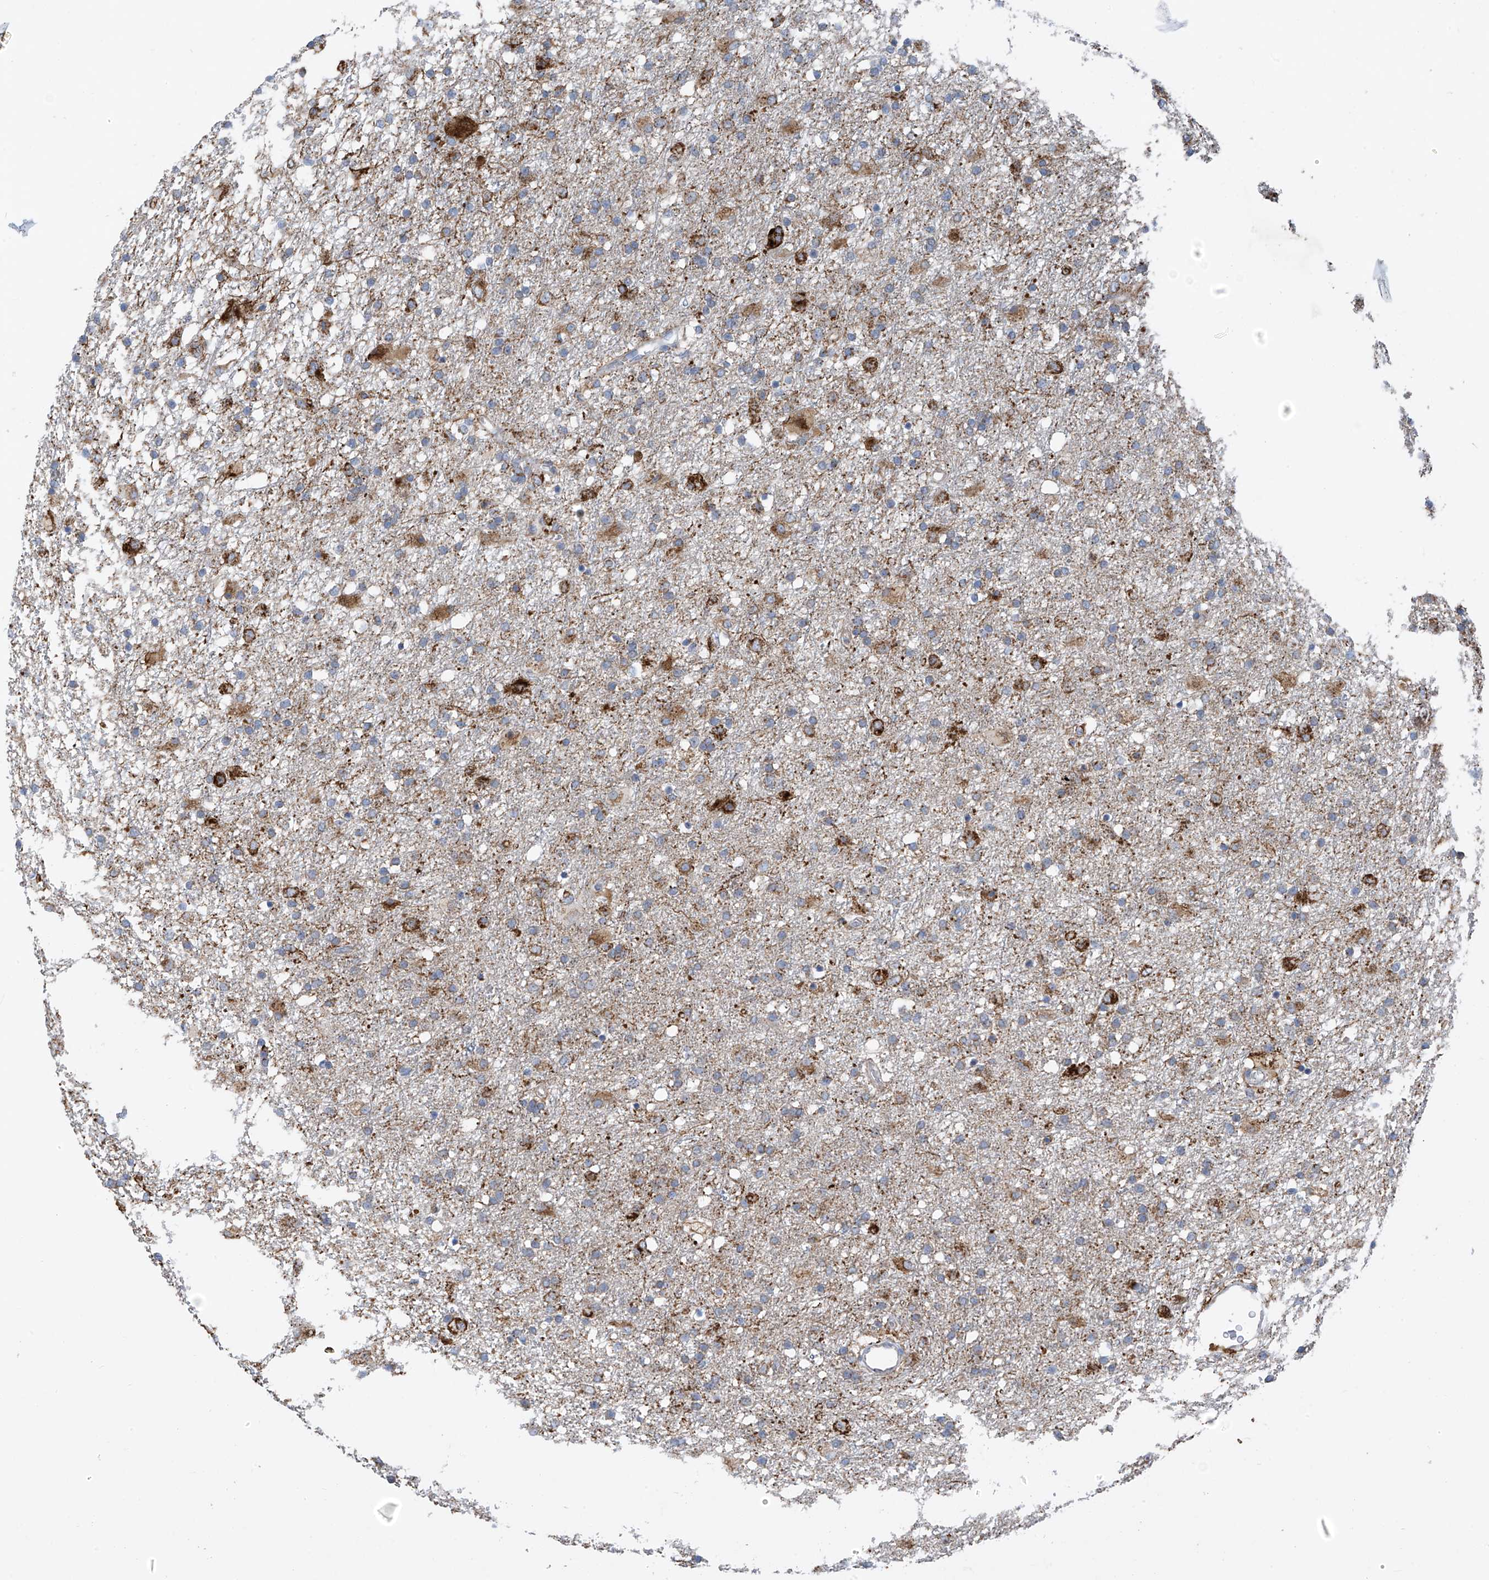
{"staining": {"intensity": "weak", "quantity": "25%-75%", "location": "cytoplasmic/membranous"}, "tissue": "glioma", "cell_type": "Tumor cells", "image_type": "cancer", "snomed": [{"axis": "morphology", "description": "Glioma, malignant, Low grade"}, {"axis": "topography", "description": "Brain"}], "caption": "IHC (DAB) staining of human glioma demonstrates weak cytoplasmic/membranous protein positivity in approximately 25%-75% of tumor cells.", "gene": "EOMES", "patient": {"sex": "male", "age": 65}}